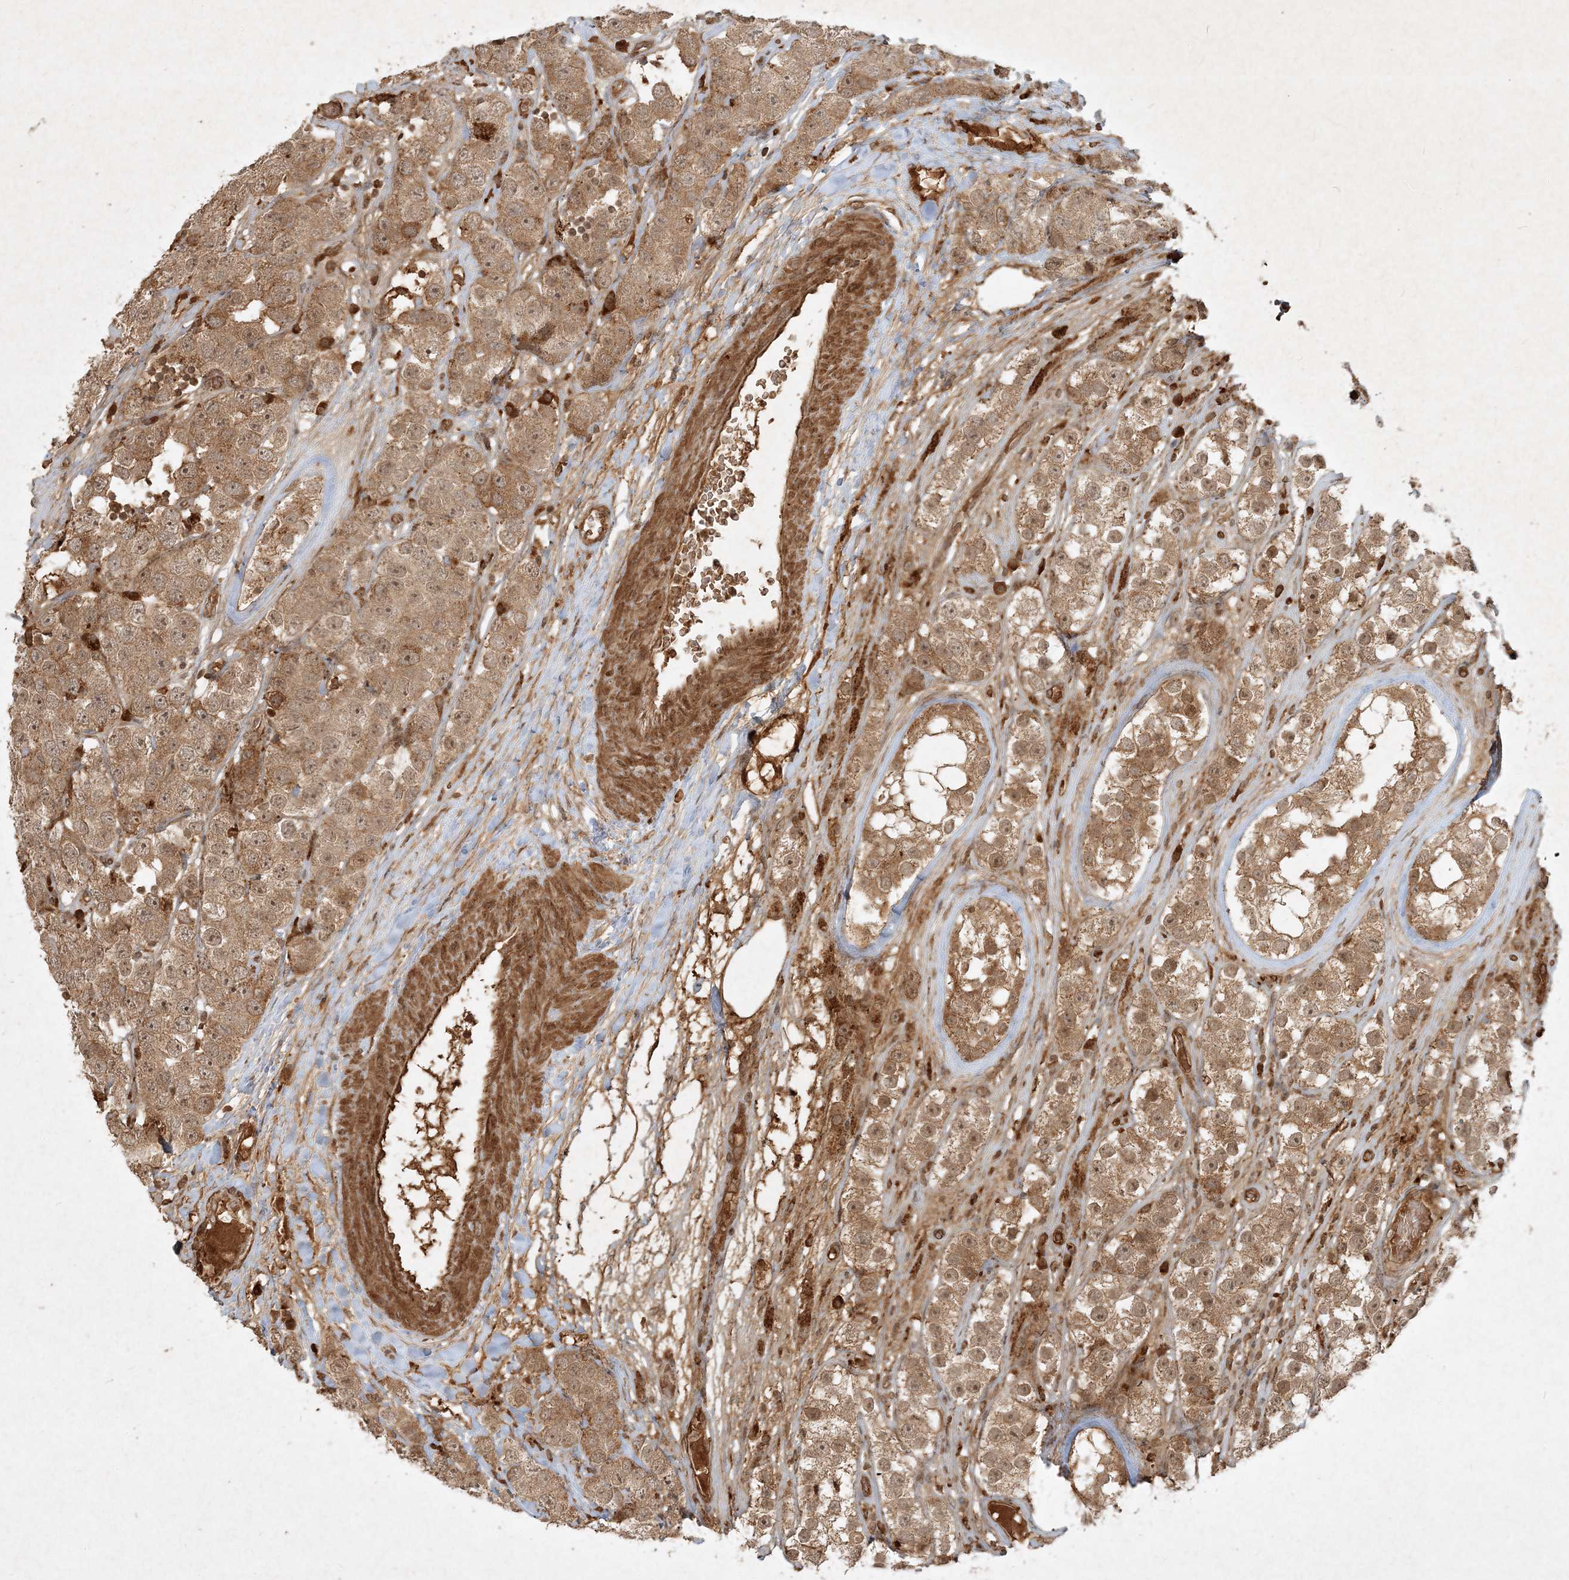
{"staining": {"intensity": "weak", "quantity": ">75%", "location": "cytoplasmic/membranous"}, "tissue": "testis cancer", "cell_type": "Tumor cells", "image_type": "cancer", "snomed": [{"axis": "morphology", "description": "Seminoma, NOS"}, {"axis": "topography", "description": "Testis"}], "caption": "Testis seminoma stained with a protein marker exhibits weak staining in tumor cells.", "gene": "NARS1", "patient": {"sex": "male", "age": 28}}